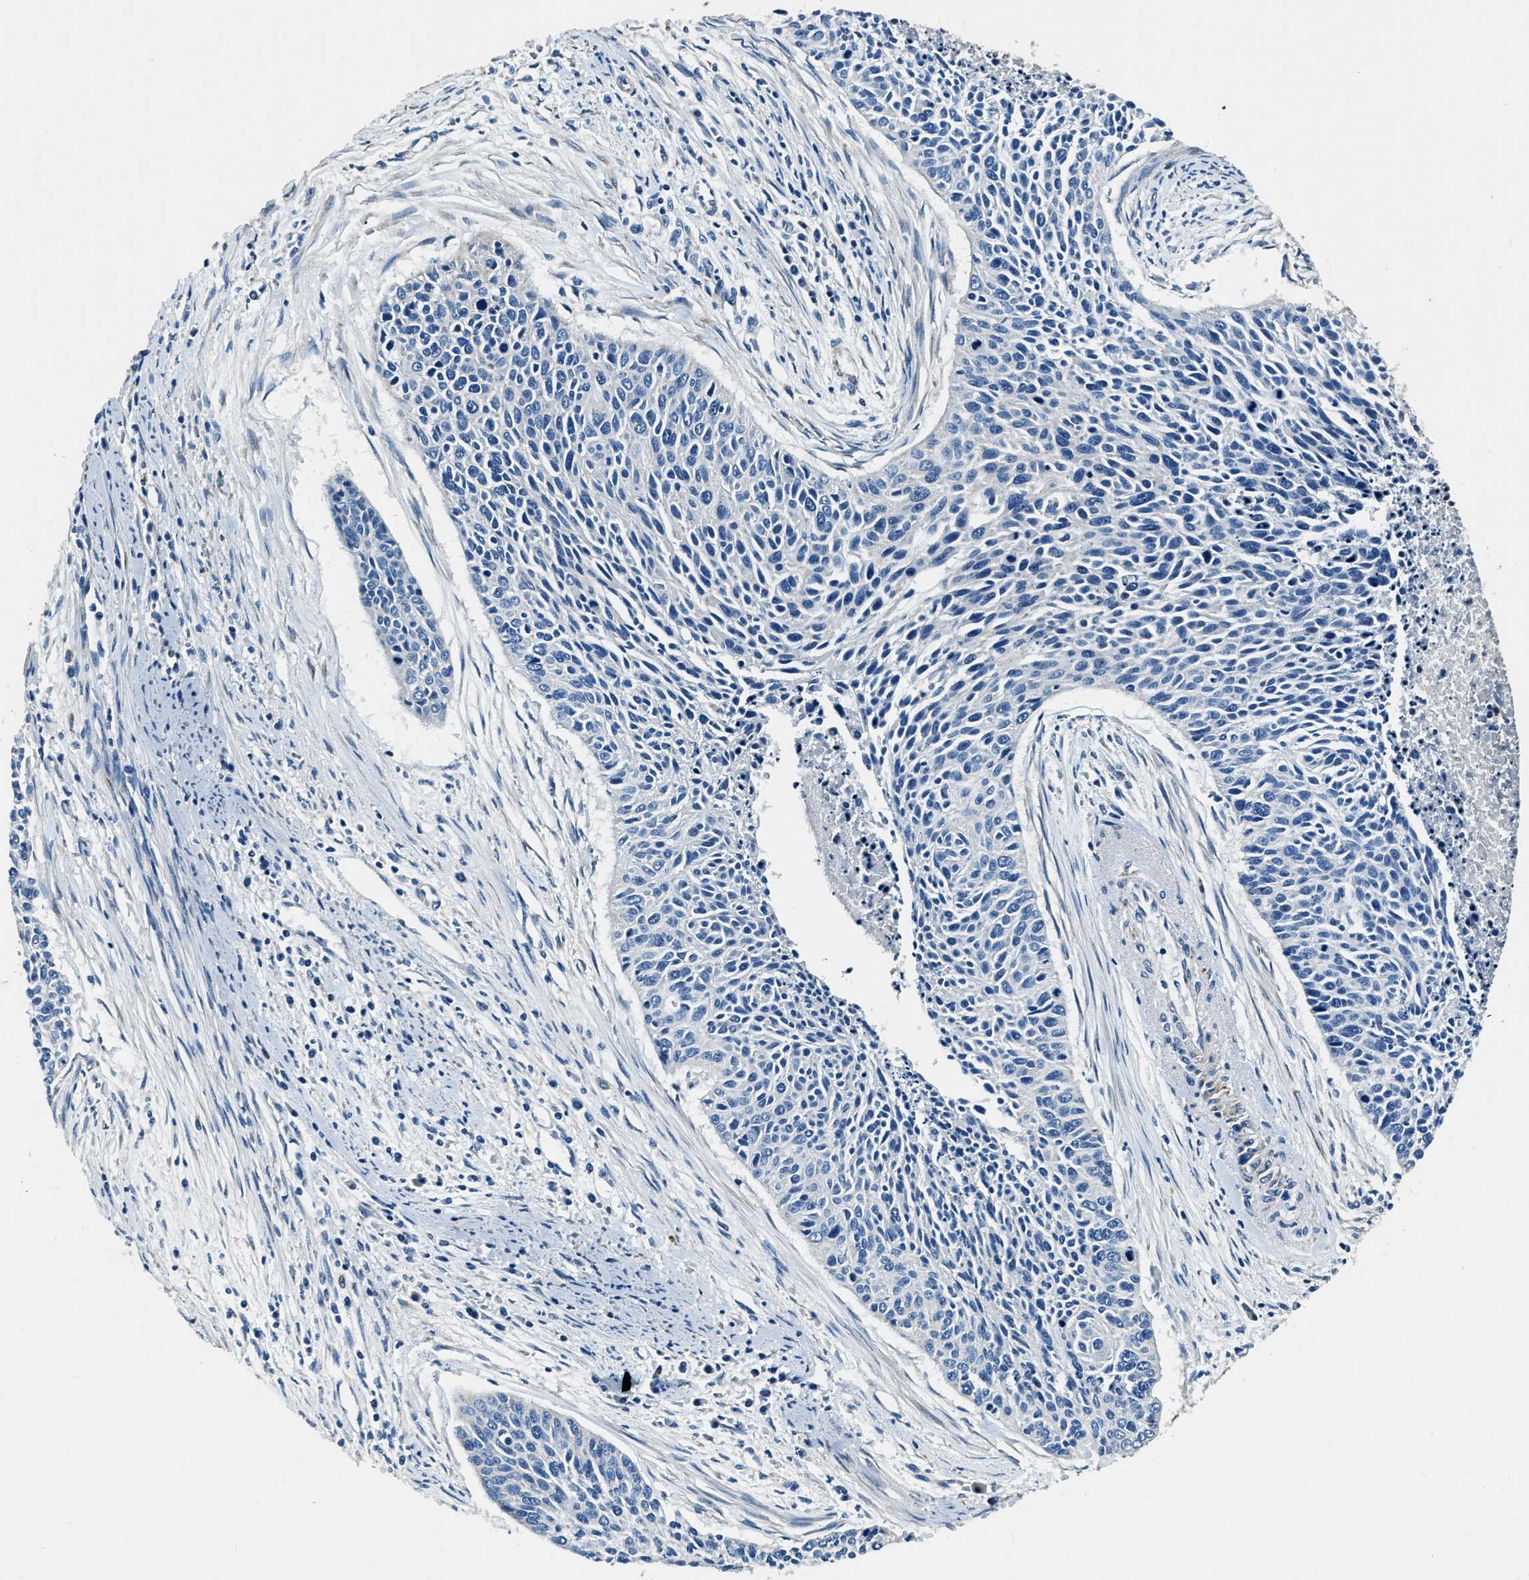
{"staining": {"intensity": "negative", "quantity": "none", "location": "none"}, "tissue": "cervical cancer", "cell_type": "Tumor cells", "image_type": "cancer", "snomed": [{"axis": "morphology", "description": "Squamous cell carcinoma, NOS"}, {"axis": "topography", "description": "Cervix"}], "caption": "This is a photomicrograph of immunohistochemistry staining of squamous cell carcinoma (cervical), which shows no staining in tumor cells.", "gene": "OGDH", "patient": {"sex": "female", "age": 55}}